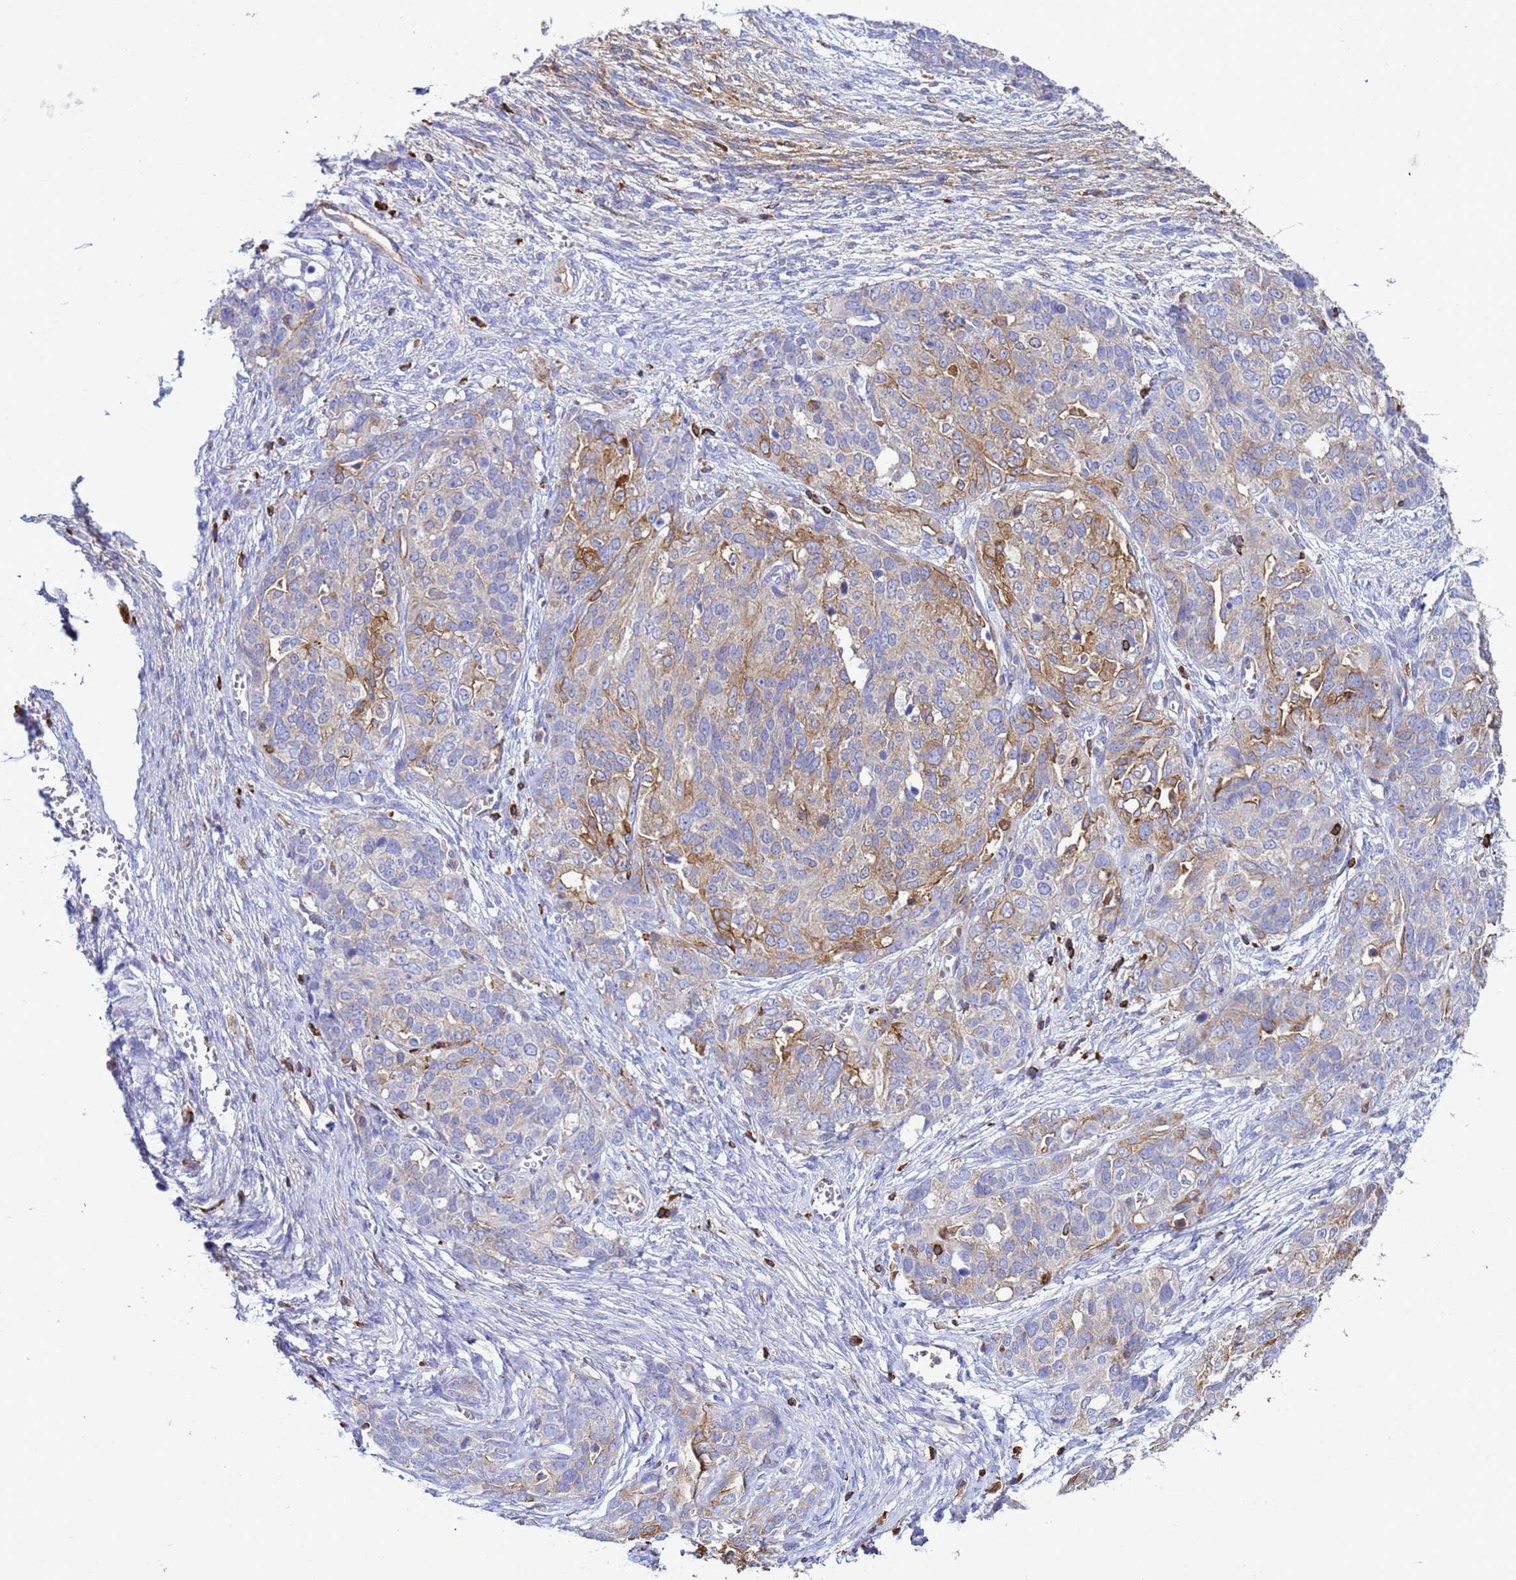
{"staining": {"intensity": "weak", "quantity": "<25%", "location": "cytoplasmic/membranous"}, "tissue": "ovarian cancer", "cell_type": "Tumor cells", "image_type": "cancer", "snomed": [{"axis": "morphology", "description": "Cystadenocarcinoma, serous, NOS"}, {"axis": "topography", "description": "Ovary"}], "caption": "The immunohistochemistry histopathology image has no significant expression in tumor cells of serous cystadenocarcinoma (ovarian) tissue.", "gene": "EZR", "patient": {"sex": "female", "age": 44}}